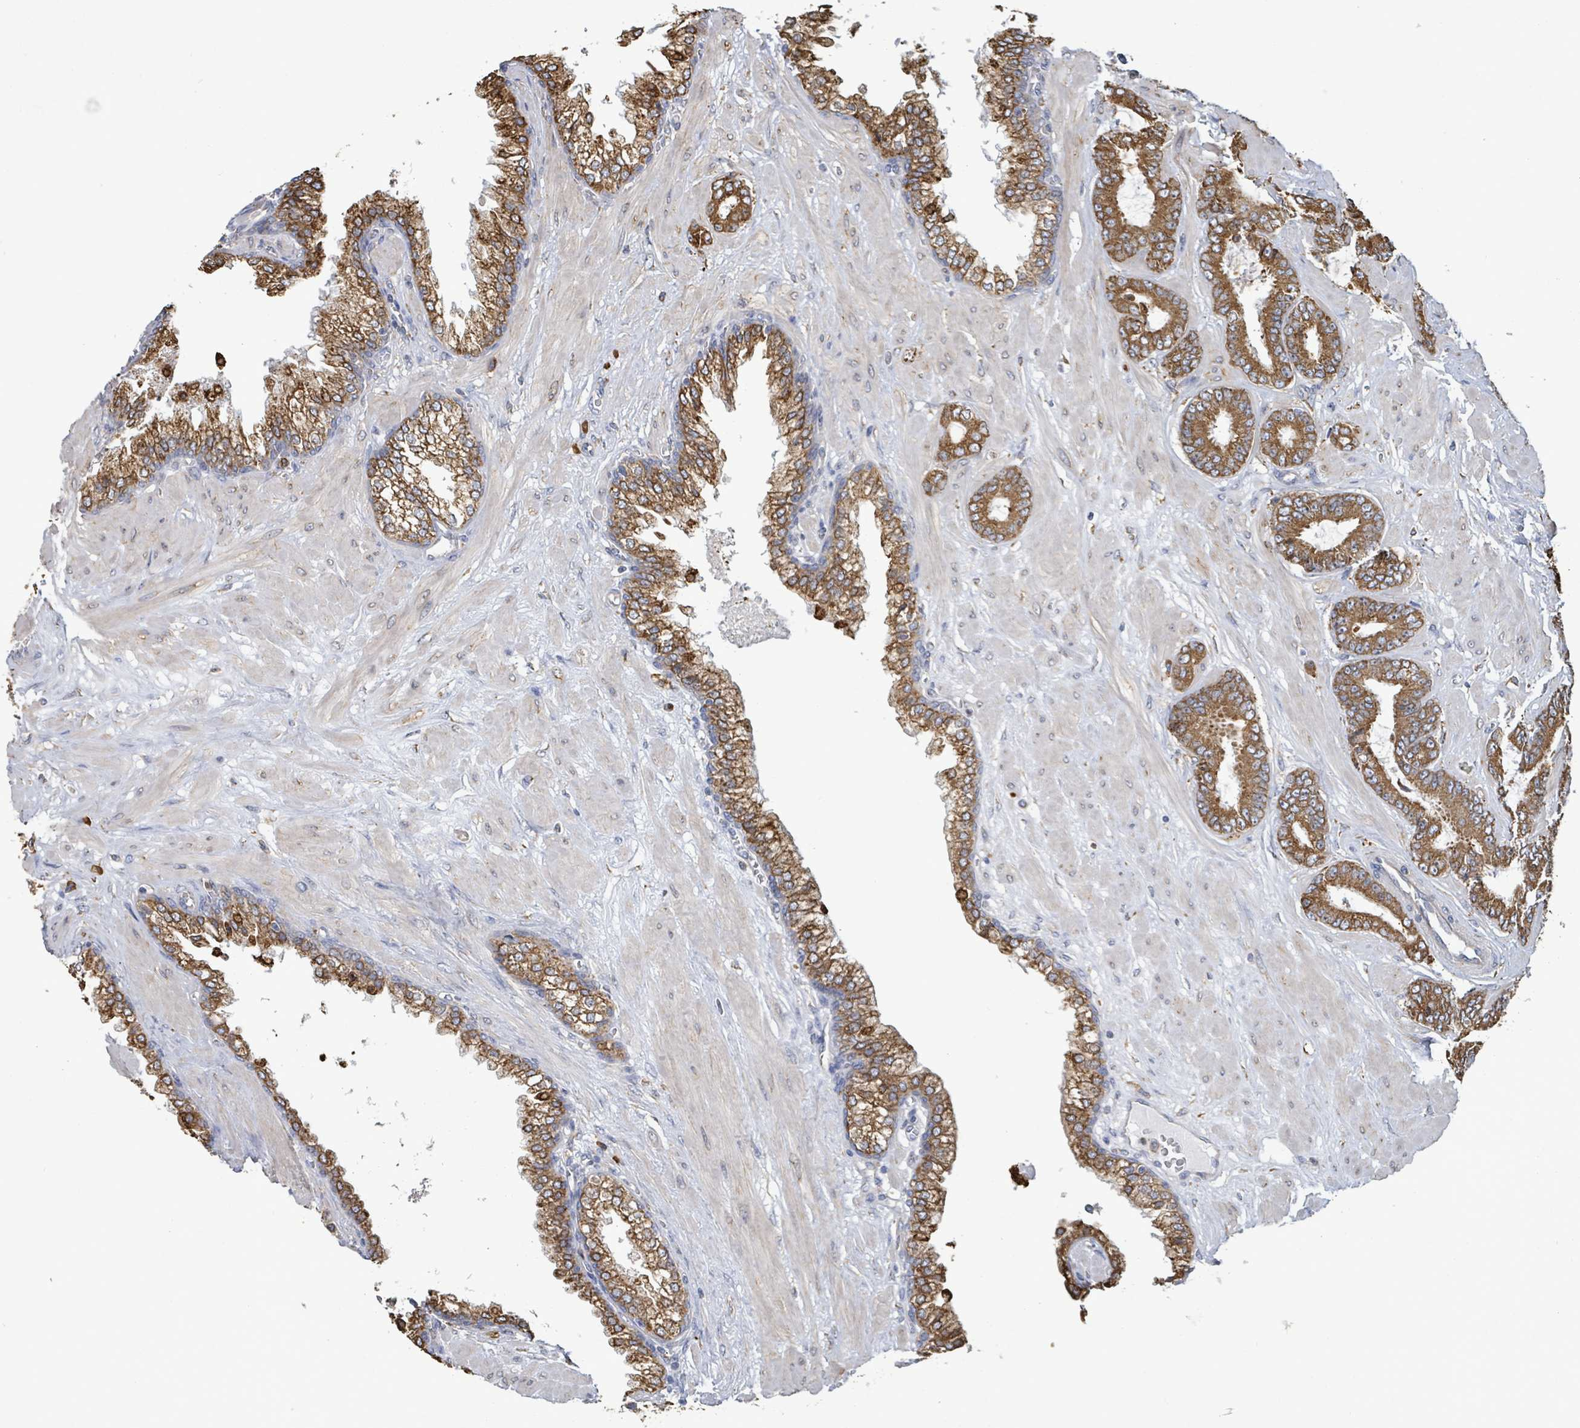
{"staining": {"intensity": "strong", "quantity": ">75%", "location": "cytoplasmic/membranous"}, "tissue": "prostate cancer", "cell_type": "Tumor cells", "image_type": "cancer", "snomed": [{"axis": "morphology", "description": "Adenocarcinoma, Low grade"}, {"axis": "topography", "description": "Prostate"}], "caption": "Protein analysis of low-grade adenocarcinoma (prostate) tissue displays strong cytoplasmic/membranous positivity in about >75% of tumor cells.", "gene": "RFPL4A", "patient": {"sex": "male", "age": 57}}